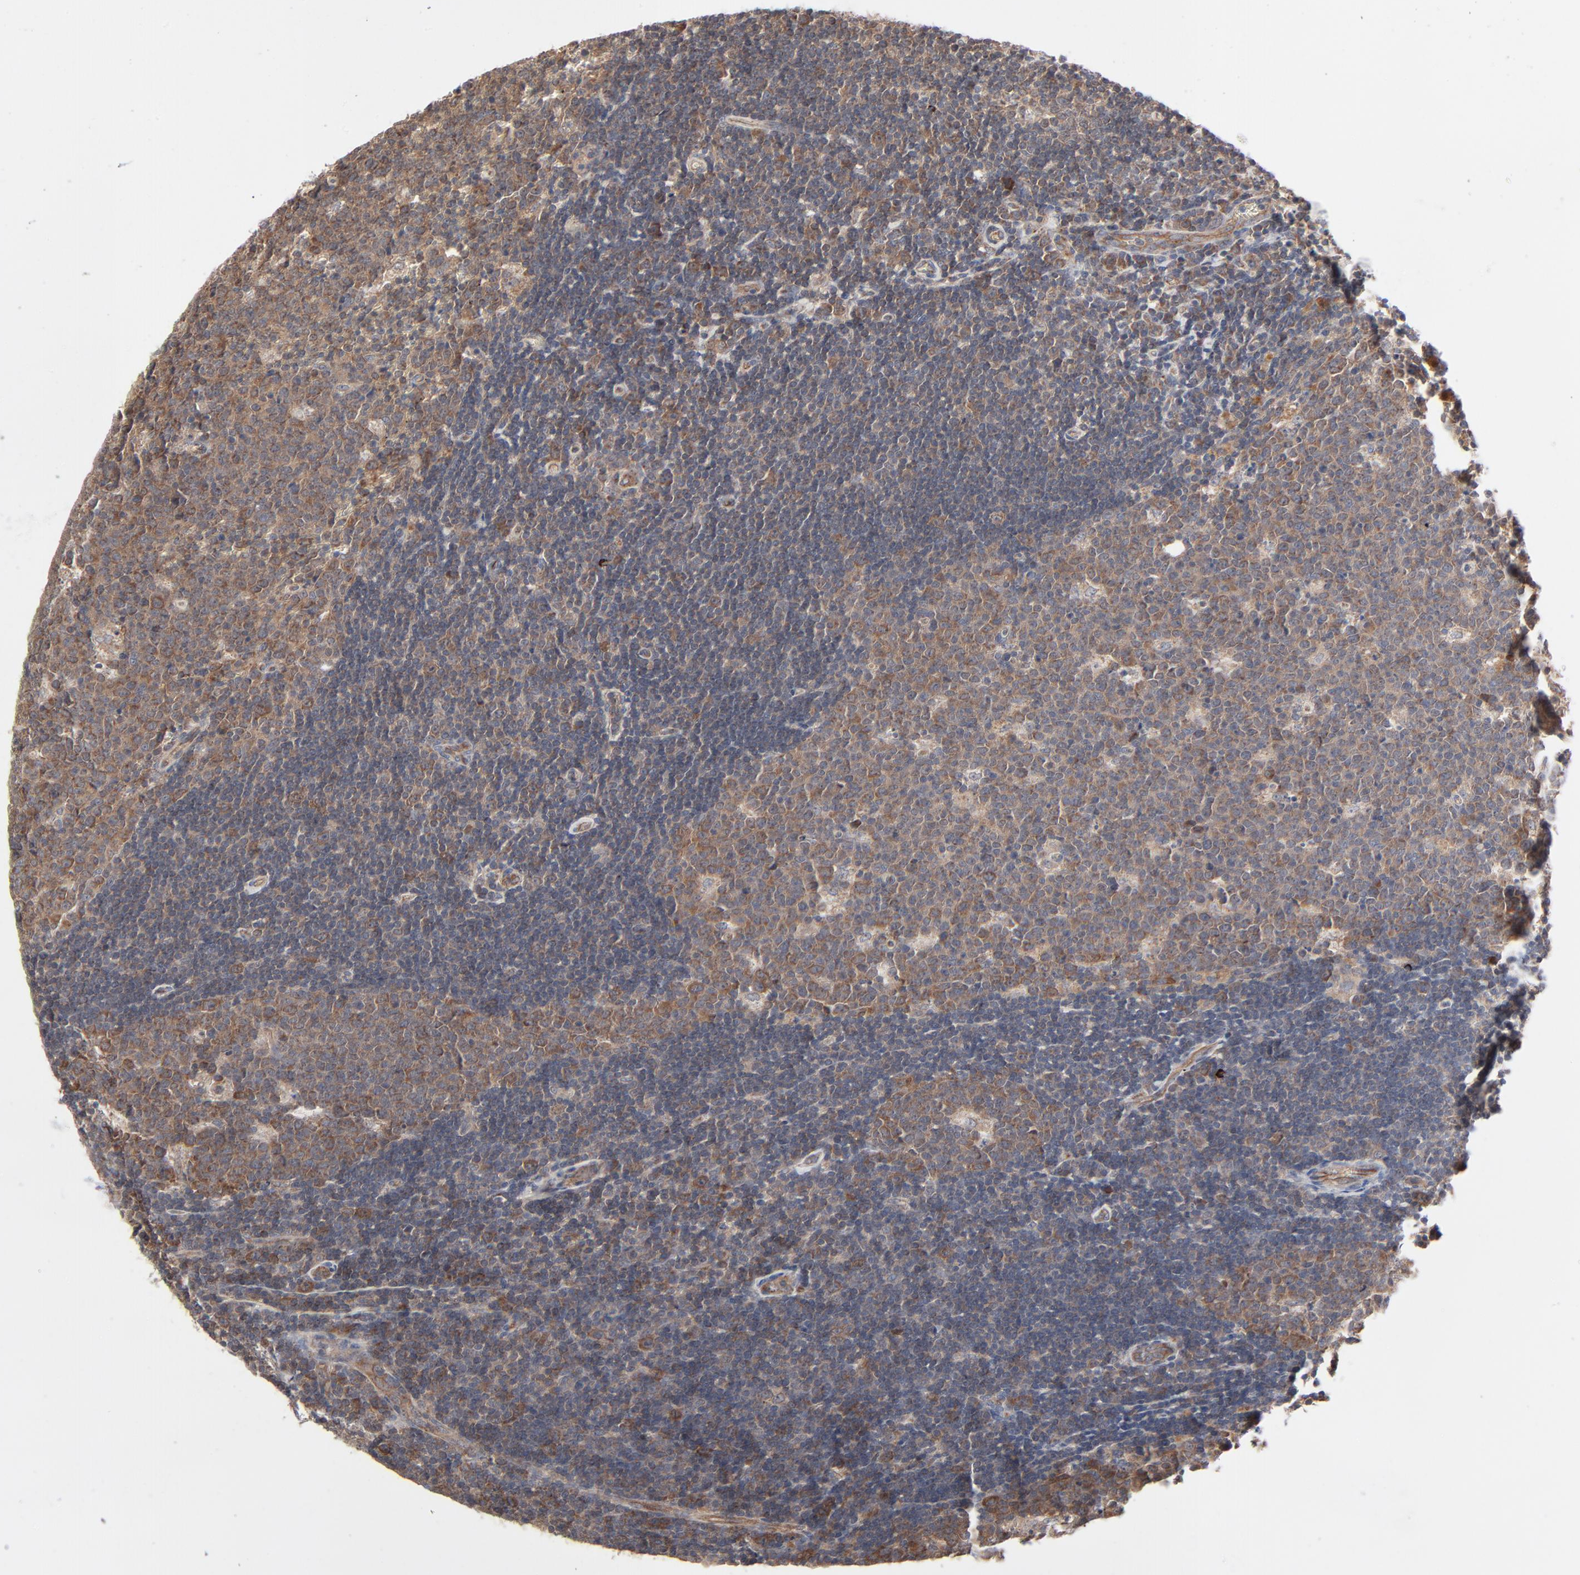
{"staining": {"intensity": "moderate", "quantity": ">75%", "location": "cytoplasmic/membranous"}, "tissue": "lymph node", "cell_type": "Germinal center cells", "image_type": "normal", "snomed": [{"axis": "morphology", "description": "Normal tissue, NOS"}, {"axis": "topography", "description": "Lymph node"}, {"axis": "topography", "description": "Salivary gland"}], "caption": "DAB (3,3'-diaminobenzidine) immunohistochemical staining of normal lymph node demonstrates moderate cytoplasmic/membranous protein staining in approximately >75% of germinal center cells.", "gene": "ABLIM3", "patient": {"sex": "male", "age": 8}}